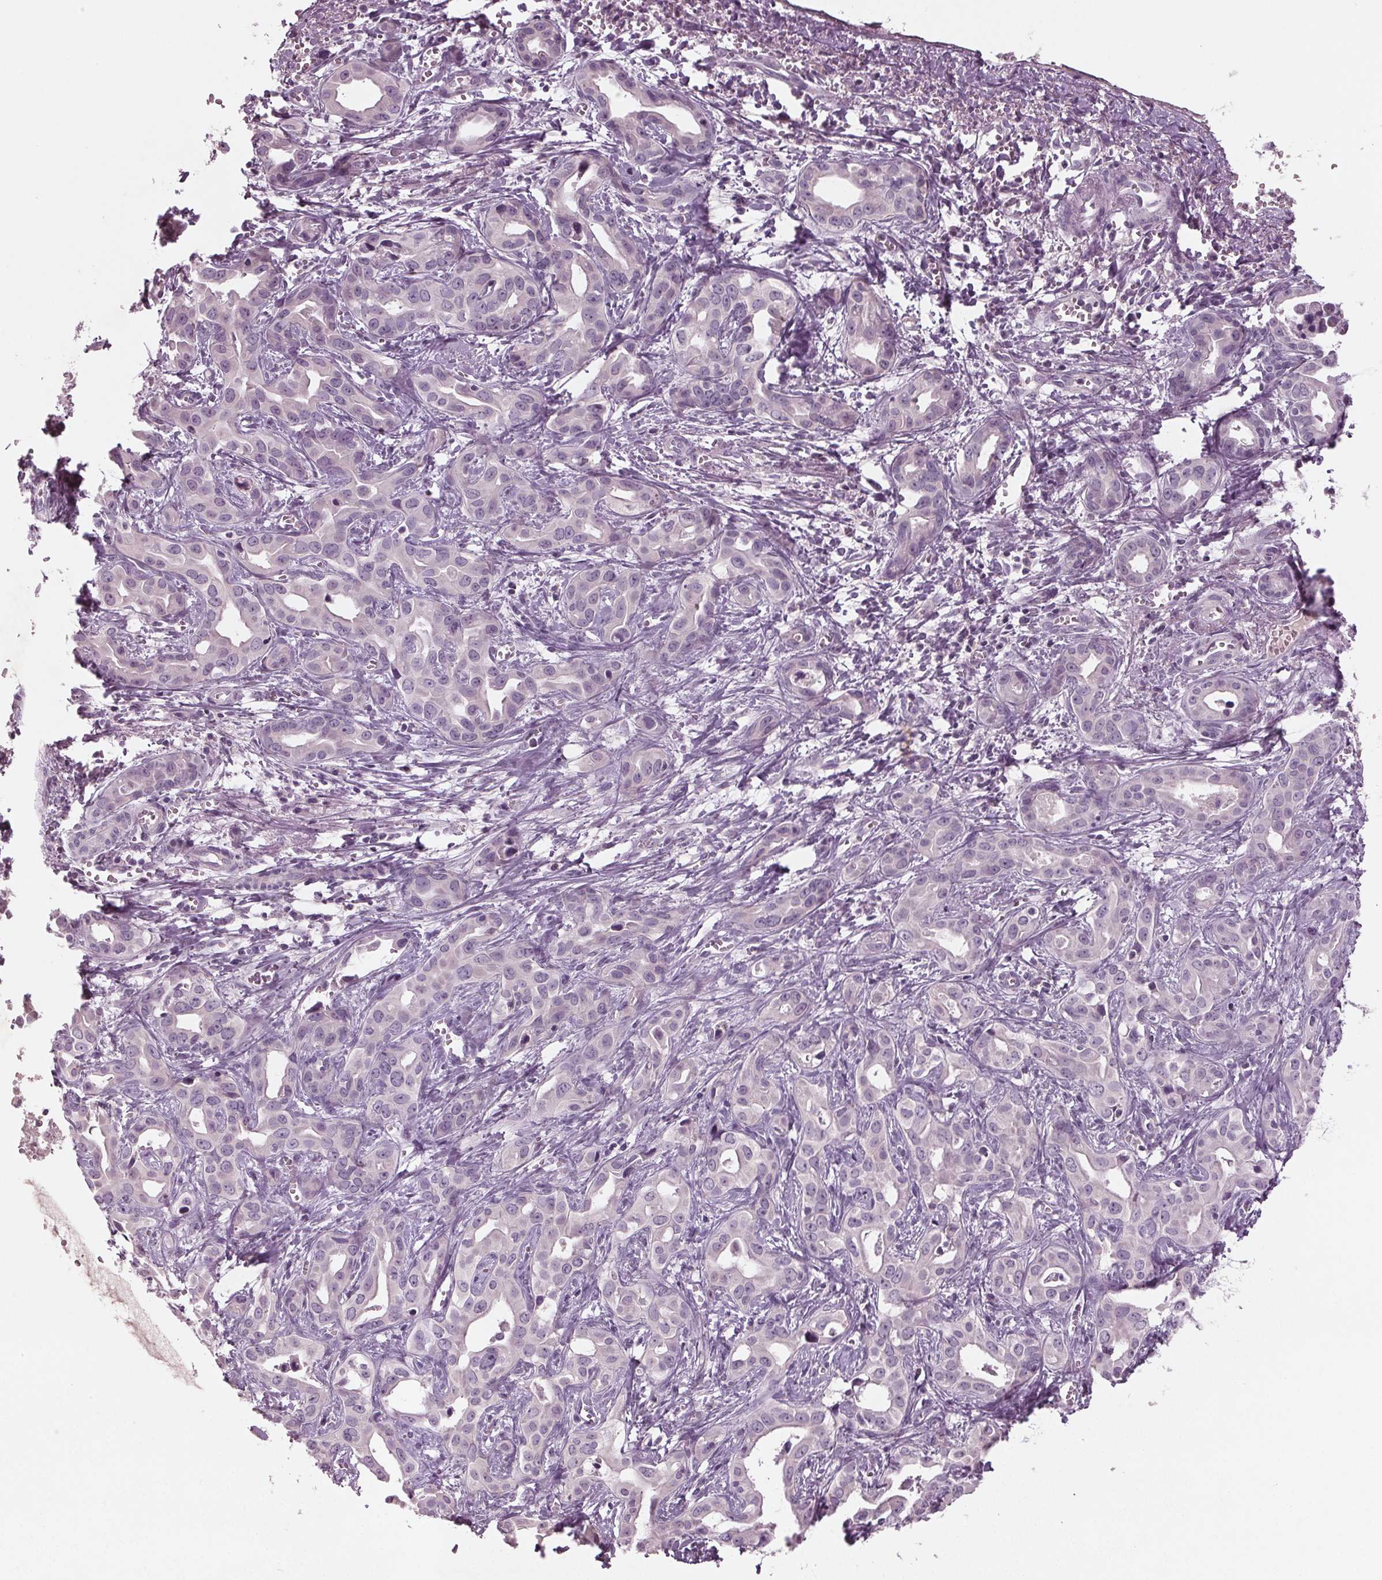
{"staining": {"intensity": "negative", "quantity": "none", "location": "none"}, "tissue": "liver cancer", "cell_type": "Tumor cells", "image_type": "cancer", "snomed": [{"axis": "morphology", "description": "Cholangiocarcinoma"}, {"axis": "topography", "description": "Liver"}], "caption": "The image exhibits no staining of tumor cells in liver cholangiocarcinoma.", "gene": "BHLHE22", "patient": {"sex": "female", "age": 65}}